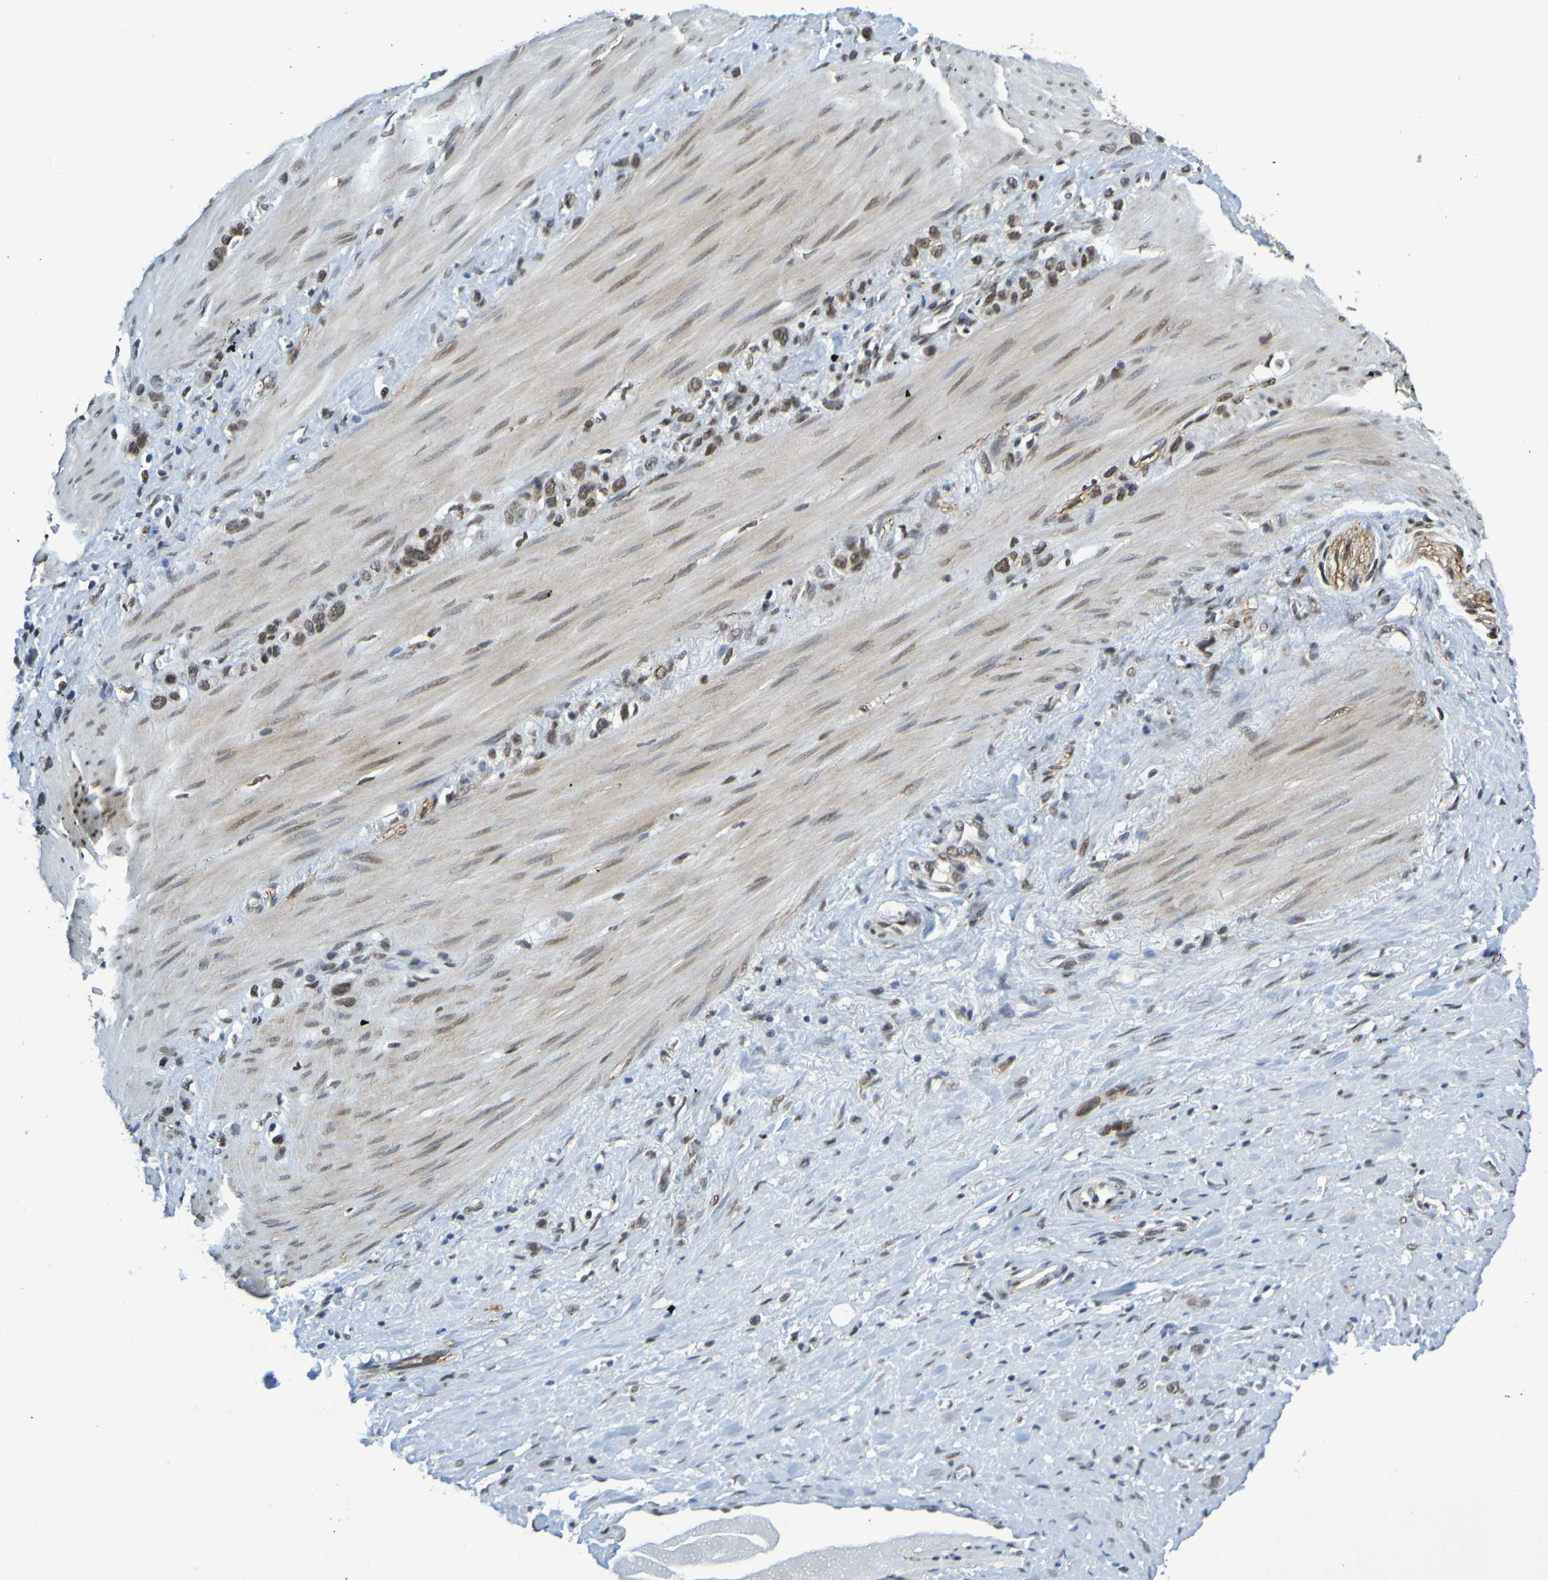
{"staining": {"intensity": "moderate", "quantity": ">75%", "location": "nuclear"}, "tissue": "stomach cancer", "cell_type": "Tumor cells", "image_type": "cancer", "snomed": [{"axis": "morphology", "description": "Normal tissue, NOS"}, {"axis": "morphology", "description": "Adenocarcinoma, NOS"}, {"axis": "morphology", "description": "Adenocarcinoma, High grade"}, {"axis": "topography", "description": "Stomach, upper"}, {"axis": "topography", "description": "Stomach"}], "caption": "Protein expression by immunohistochemistry (IHC) shows moderate nuclear expression in about >75% of tumor cells in stomach cancer (adenocarcinoma).", "gene": "HDAC2", "patient": {"sex": "female", "age": 65}}